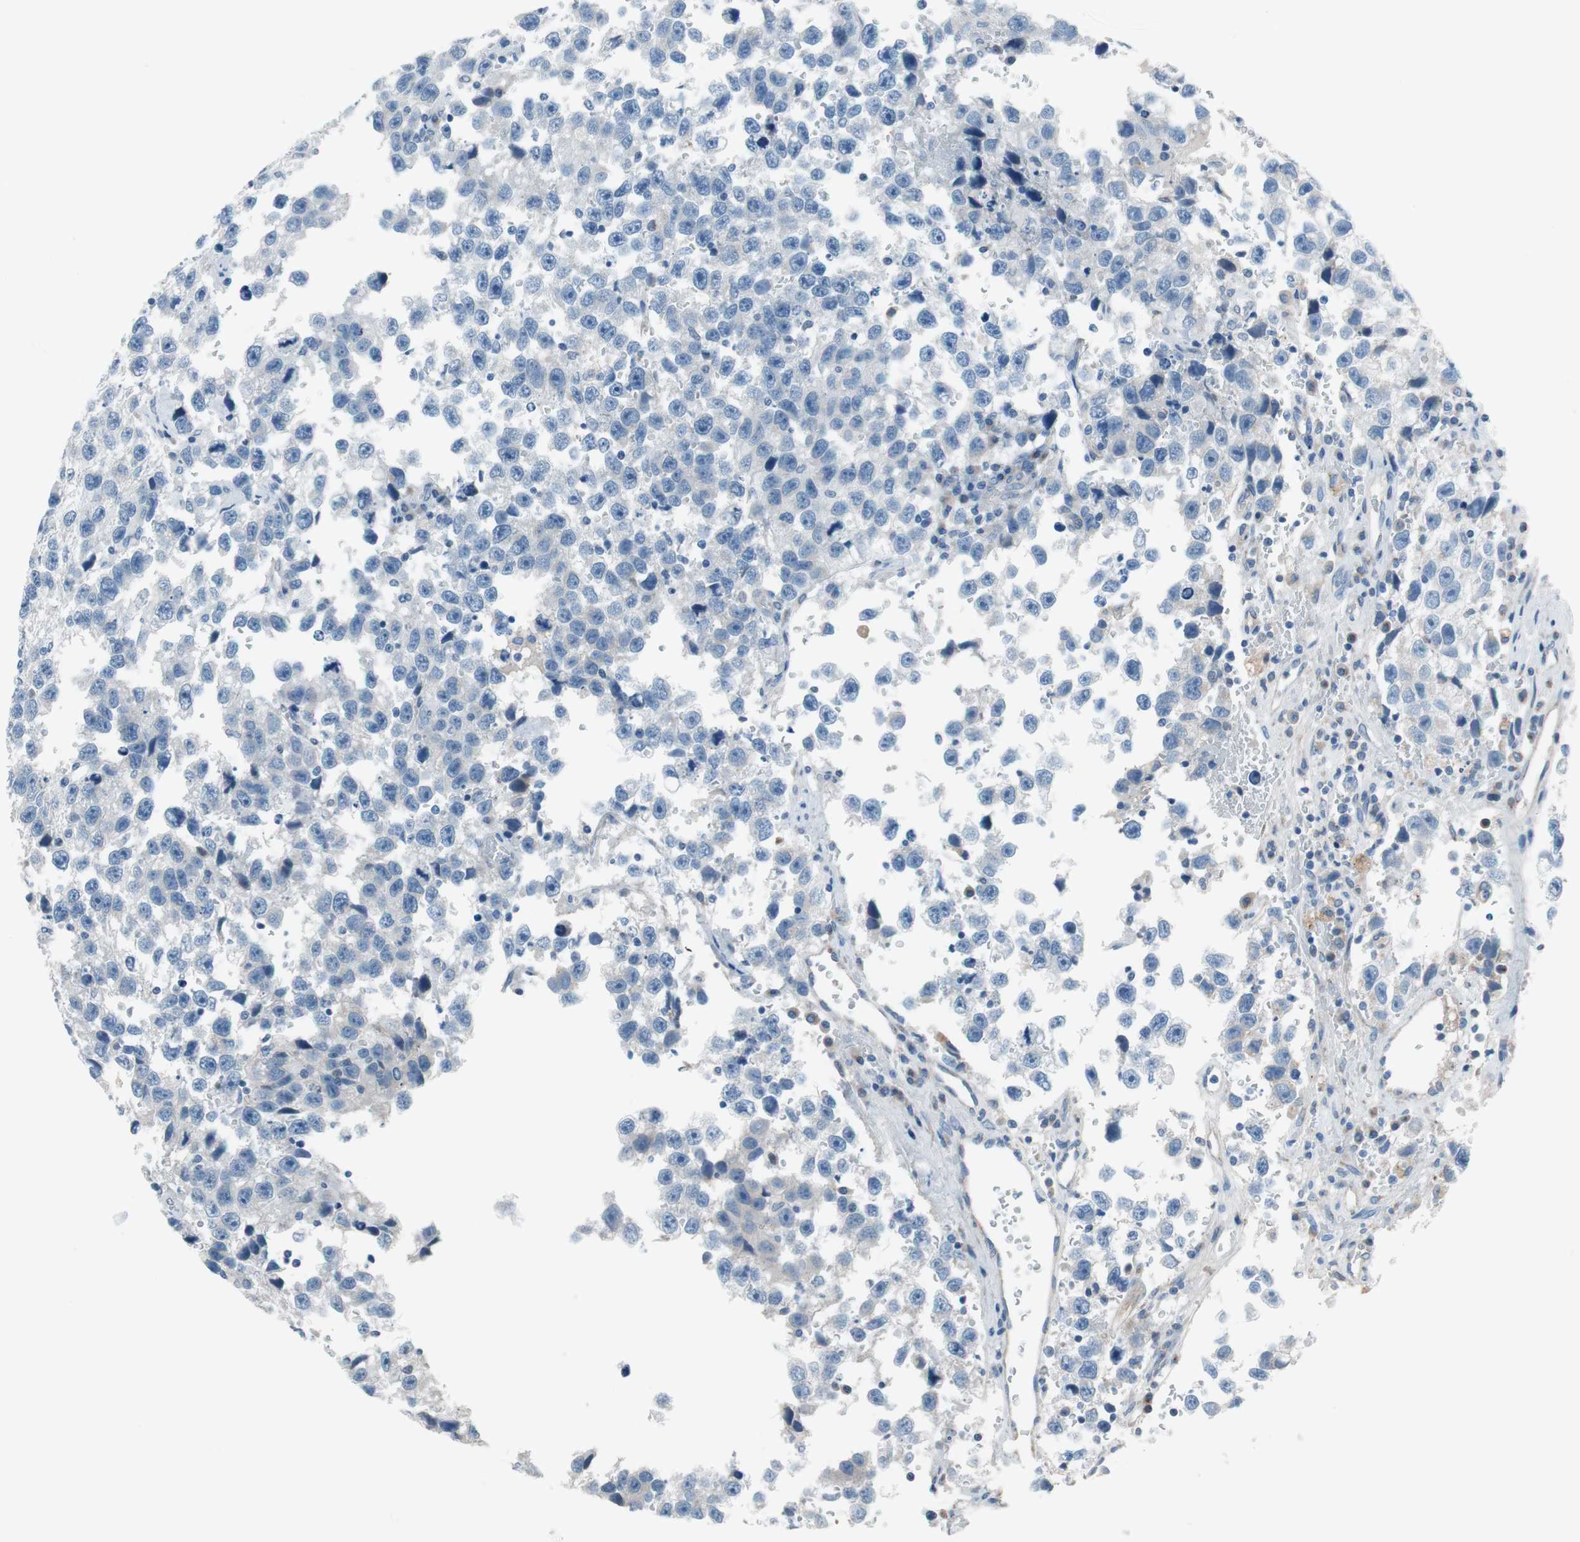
{"staining": {"intensity": "negative", "quantity": "none", "location": "none"}, "tissue": "testis cancer", "cell_type": "Tumor cells", "image_type": "cancer", "snomed": [{"axis": "morphology", "description": "Seminoma, NOS"}, {"axis": "topography", "description": "Testis"}], "caption": "Human seminoma (testis) stained for a protein using immunohistochemistry demonstrates no positivity in tumor cells.", "gene": "PRRG4", "patient": {"sex": "male", "age": 33}}